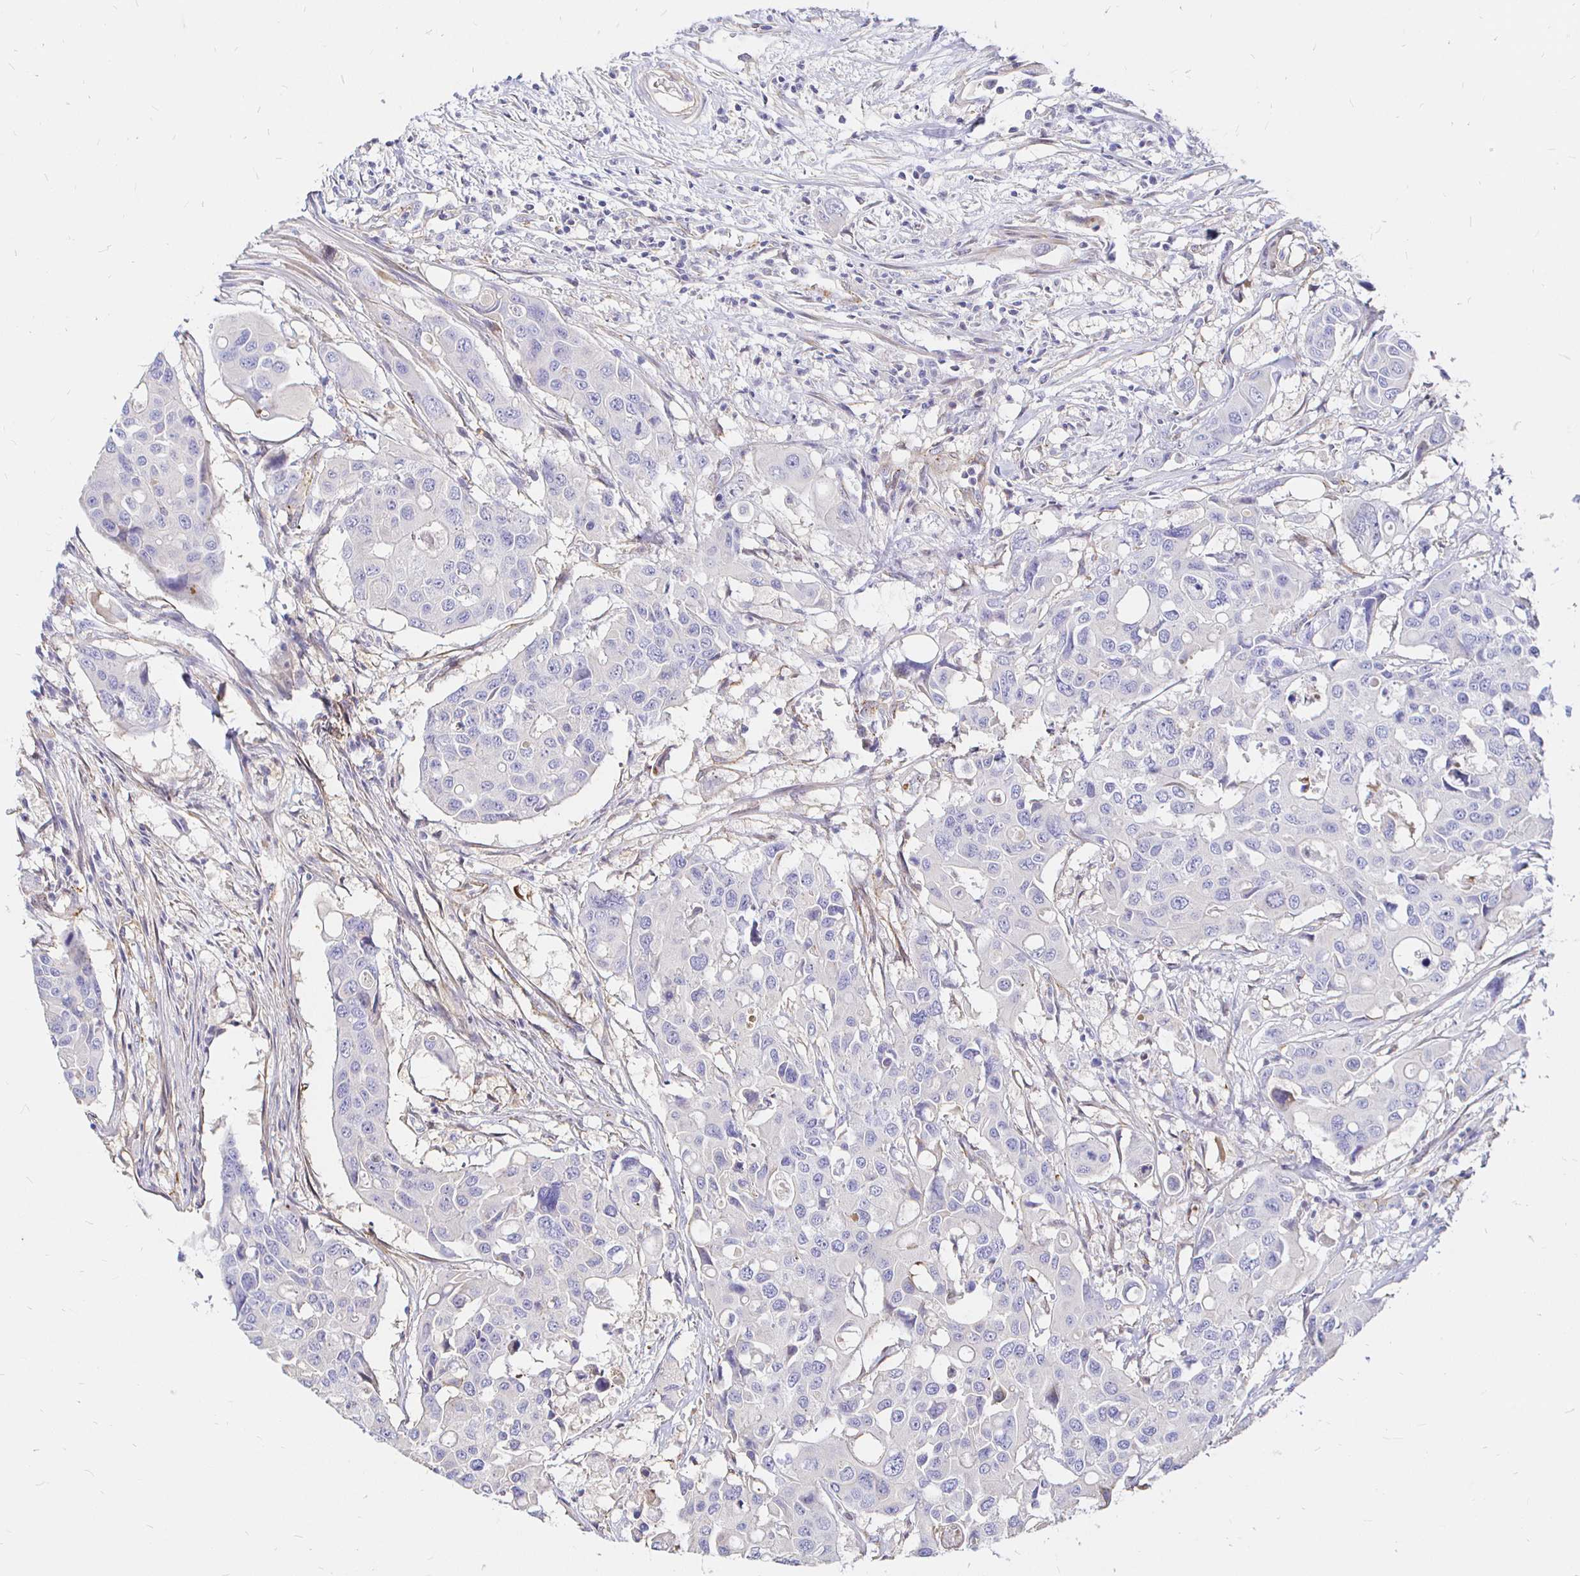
{"staining": {"intensity": "negative", "quantity": "none", "location": "none"}, "tissue": "colorectal cancer", "cell_type": "Tumor cells", "image_type": "cancer", "snomed": [{"axis": "morphology", "description": "Adenocarcinoma, NOS"}, {"axis": "topography", "description": "Colon"}], "caption": "An IHC histopathology image of colorectal cancer is shown. There is no staining in tumor cells of colorectal cancer.", "gene": "PALM2AKAP2", "patient": {"sex": "male", "age": 77}}